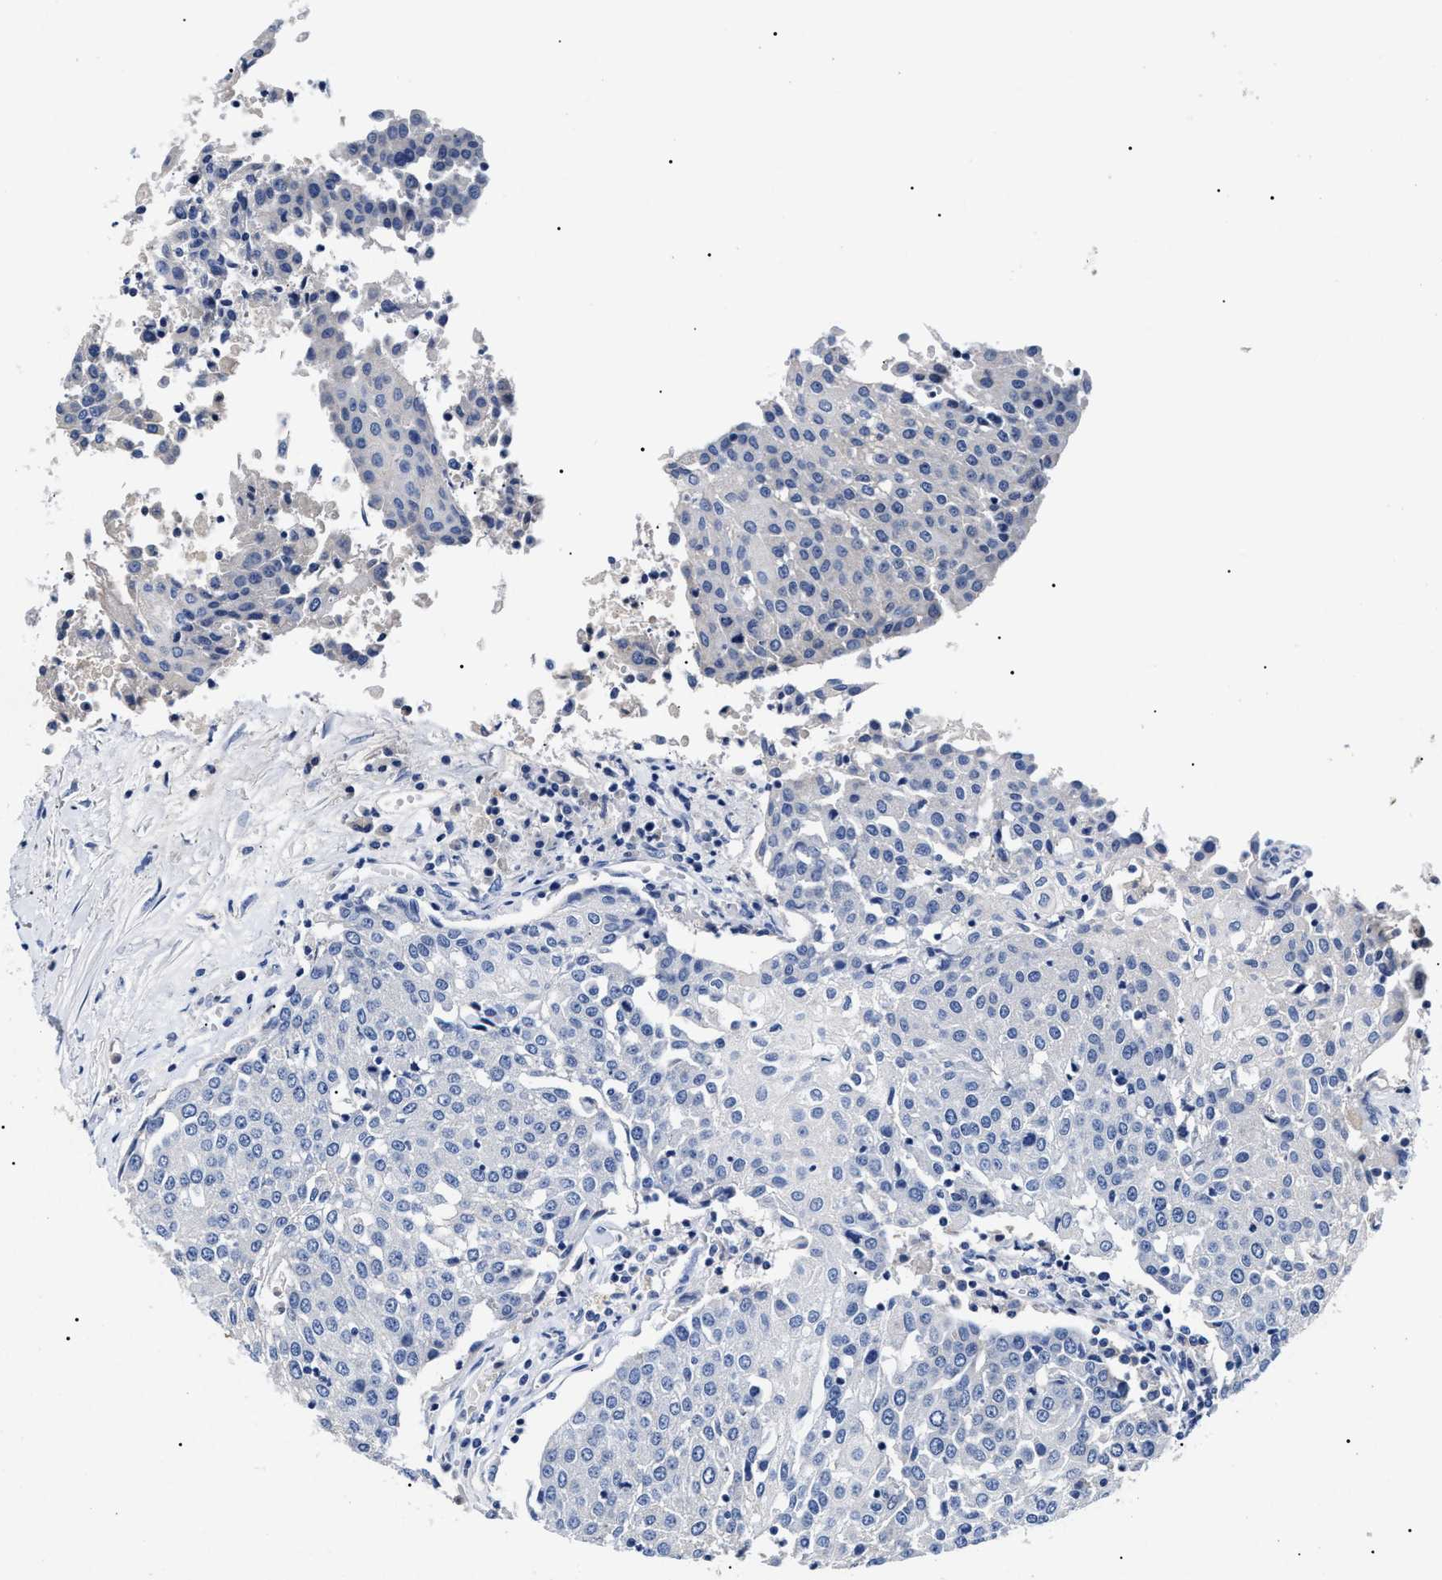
{"staining": {"intensity": "negative", "quantity": "none", "location": "none"}, "tissue": "urothelial cancer", "cell_type": "Tumor cells", "image_type": "cancer", "snomed": [{"axis": "morphology", "description": "Urothelial carcinoma, High grade"}, {"axis": "topography", "description": "Urinary bladder"}], "caption": "Tumor cells show no significant positivity in urothelial cancer.", "gene": "LRRC8E", "patient": {"sex": "female", "age": 85}}